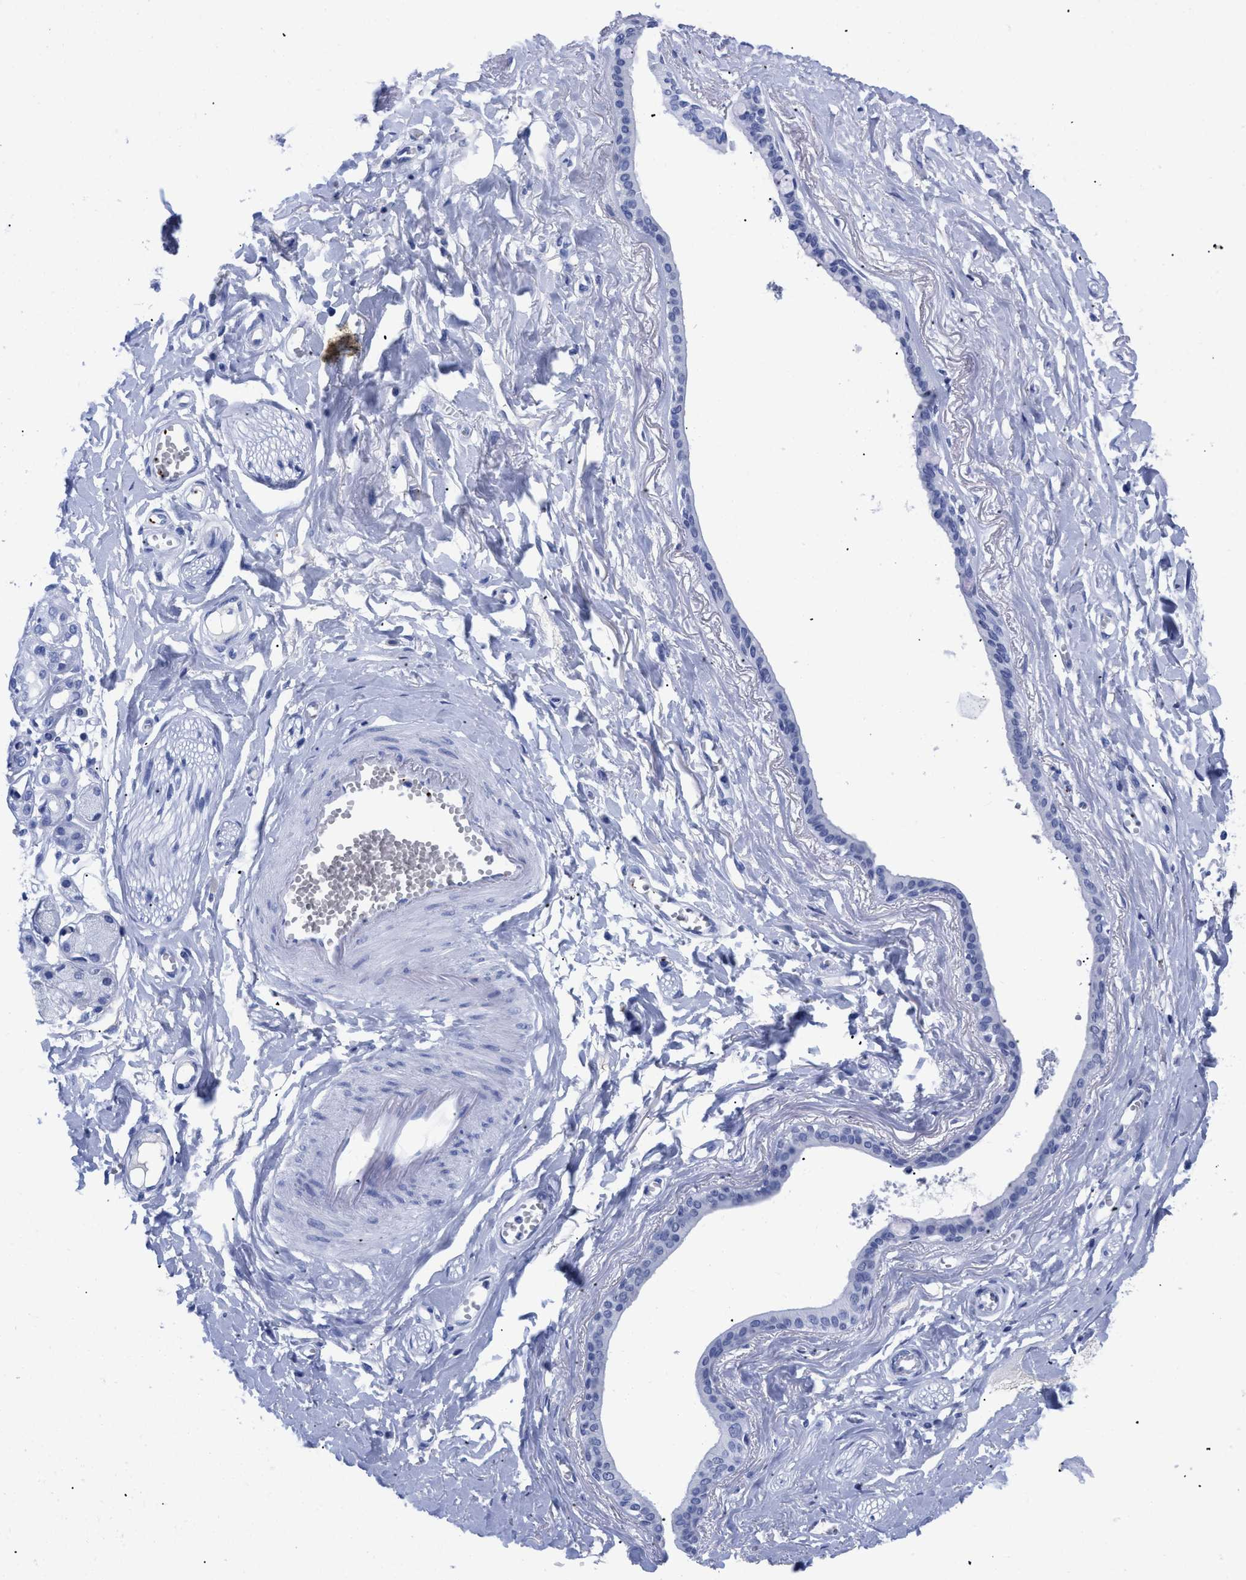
{"staining": {"intensity": "negative", "quantity": "none", "location": "none"}, "tissue": "adipose tissue", "cell_type": "Adipocytes", "image_type": "normal", "snomed": [{"axis": "morphology", "description": "Normal tissue, NOS"}, {"axis": "morphology", "description": "Inflammation, NOS"}, {"axis": "topography", "description": "Salivary gland"}, {"axis": "topography", "description": "Peripheral nerve tissue"}], "caption": "This is an immunohistochemistry (IHC) photomicrograph of unremarkable human adipose tissue. There is no expression in adipocytes.", "gene": "TREML1", "patient": {"sex": "female", "age": 75}}